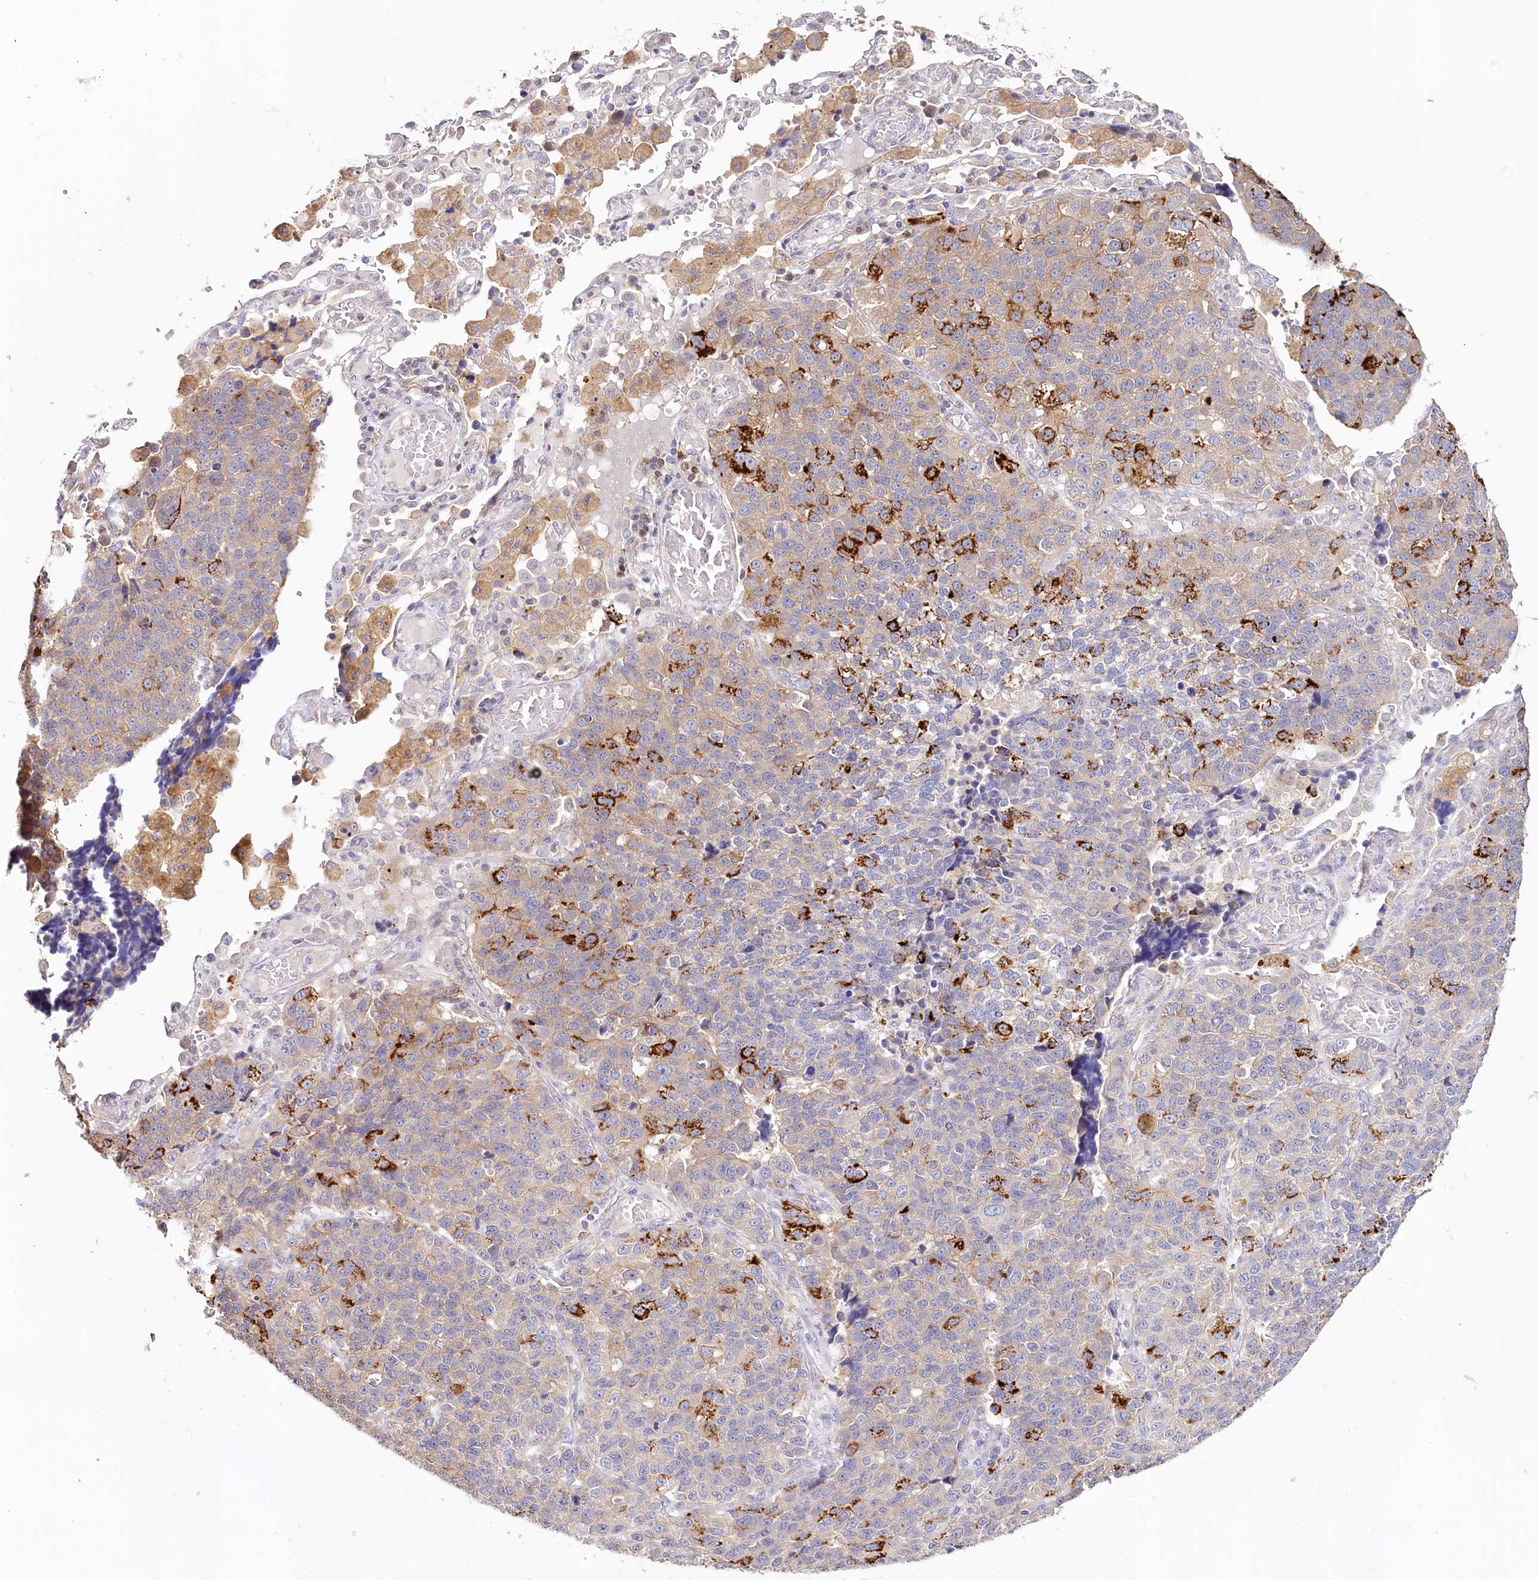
{"staining": {"intensity": "strong", "quantity": "<25%", "location": "cytoplasmic/membranous"}, "tissue": "lung cancer", "cell_type": "Tumor cells", "image_type": "cancer", "snomed": [{"axis": "morphology", "description": "Adenocarcinoma, NOS"}, {"axis": "topography", "description": "Lung"}], "caption": "A medium amount of strong cytoplasmic/membranous expression is present in about <25% of tumor cells in lung adenocarcinoma tissue.", "gene": "DAPK1", "patient": {"sex": "male", "age": 49}}